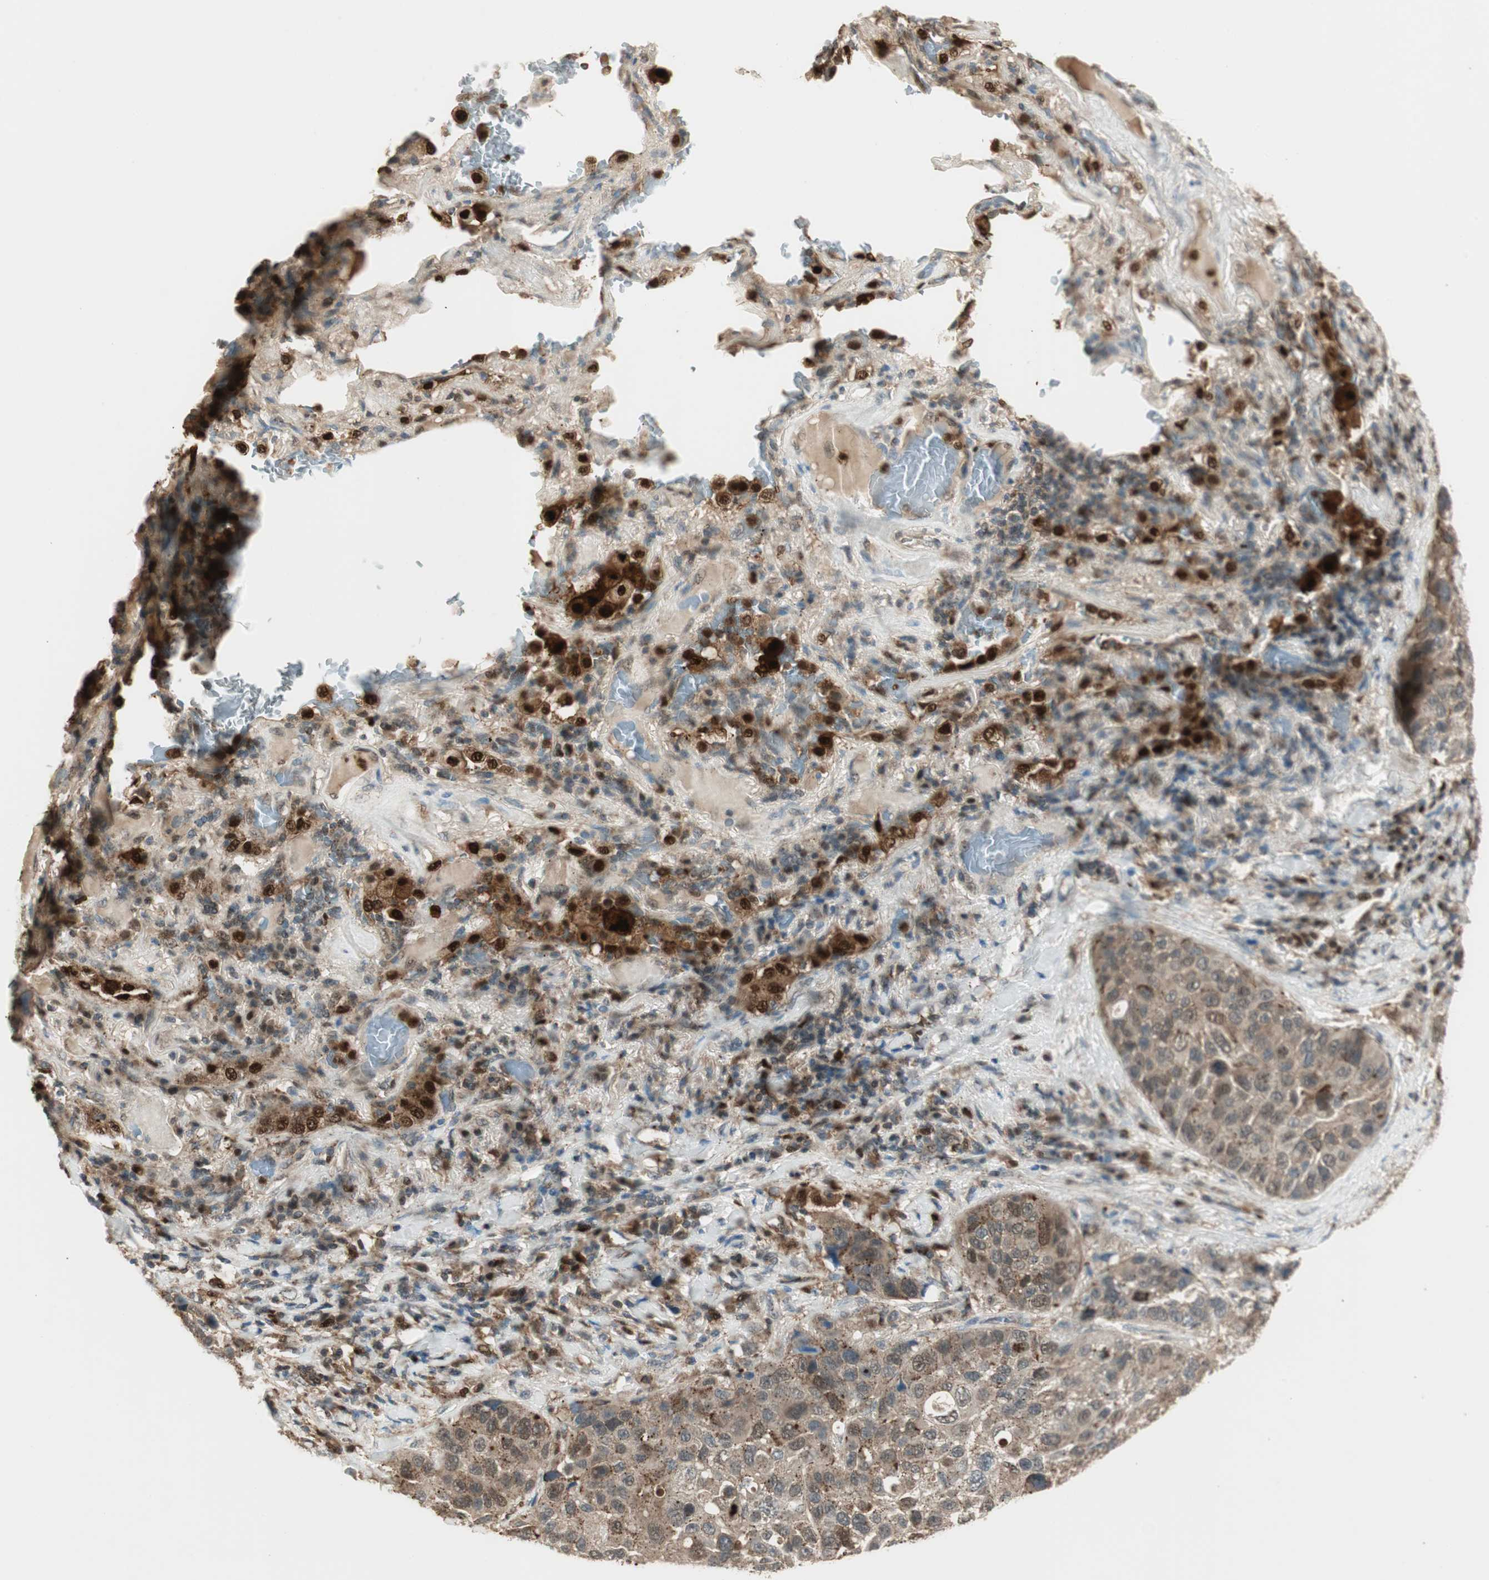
{"staining": {"intensity": "moderate", "quantity": ">75%", "location": "cytoplasmic/membranous"}, "tissue": "lung cancer", "cell_type": "Tumor cells", "image_type": "cancer", "snomed": [{"axis": "morphology", "description": "Squamous cell carcinoma, NOS"}, {"axis": "topography", "description": "Lung"}], "caption": "This micrograph shows lung cancer (squamous cell carcinoma) stained with IHC to label a protein in brown. The cytoplasmic/membranous of tumor cells show moderate positivity for the protein. Nuclei are counter-stained blue.", "gene": "LTA4H", "patient": {"sex": "male", "age": 57}}